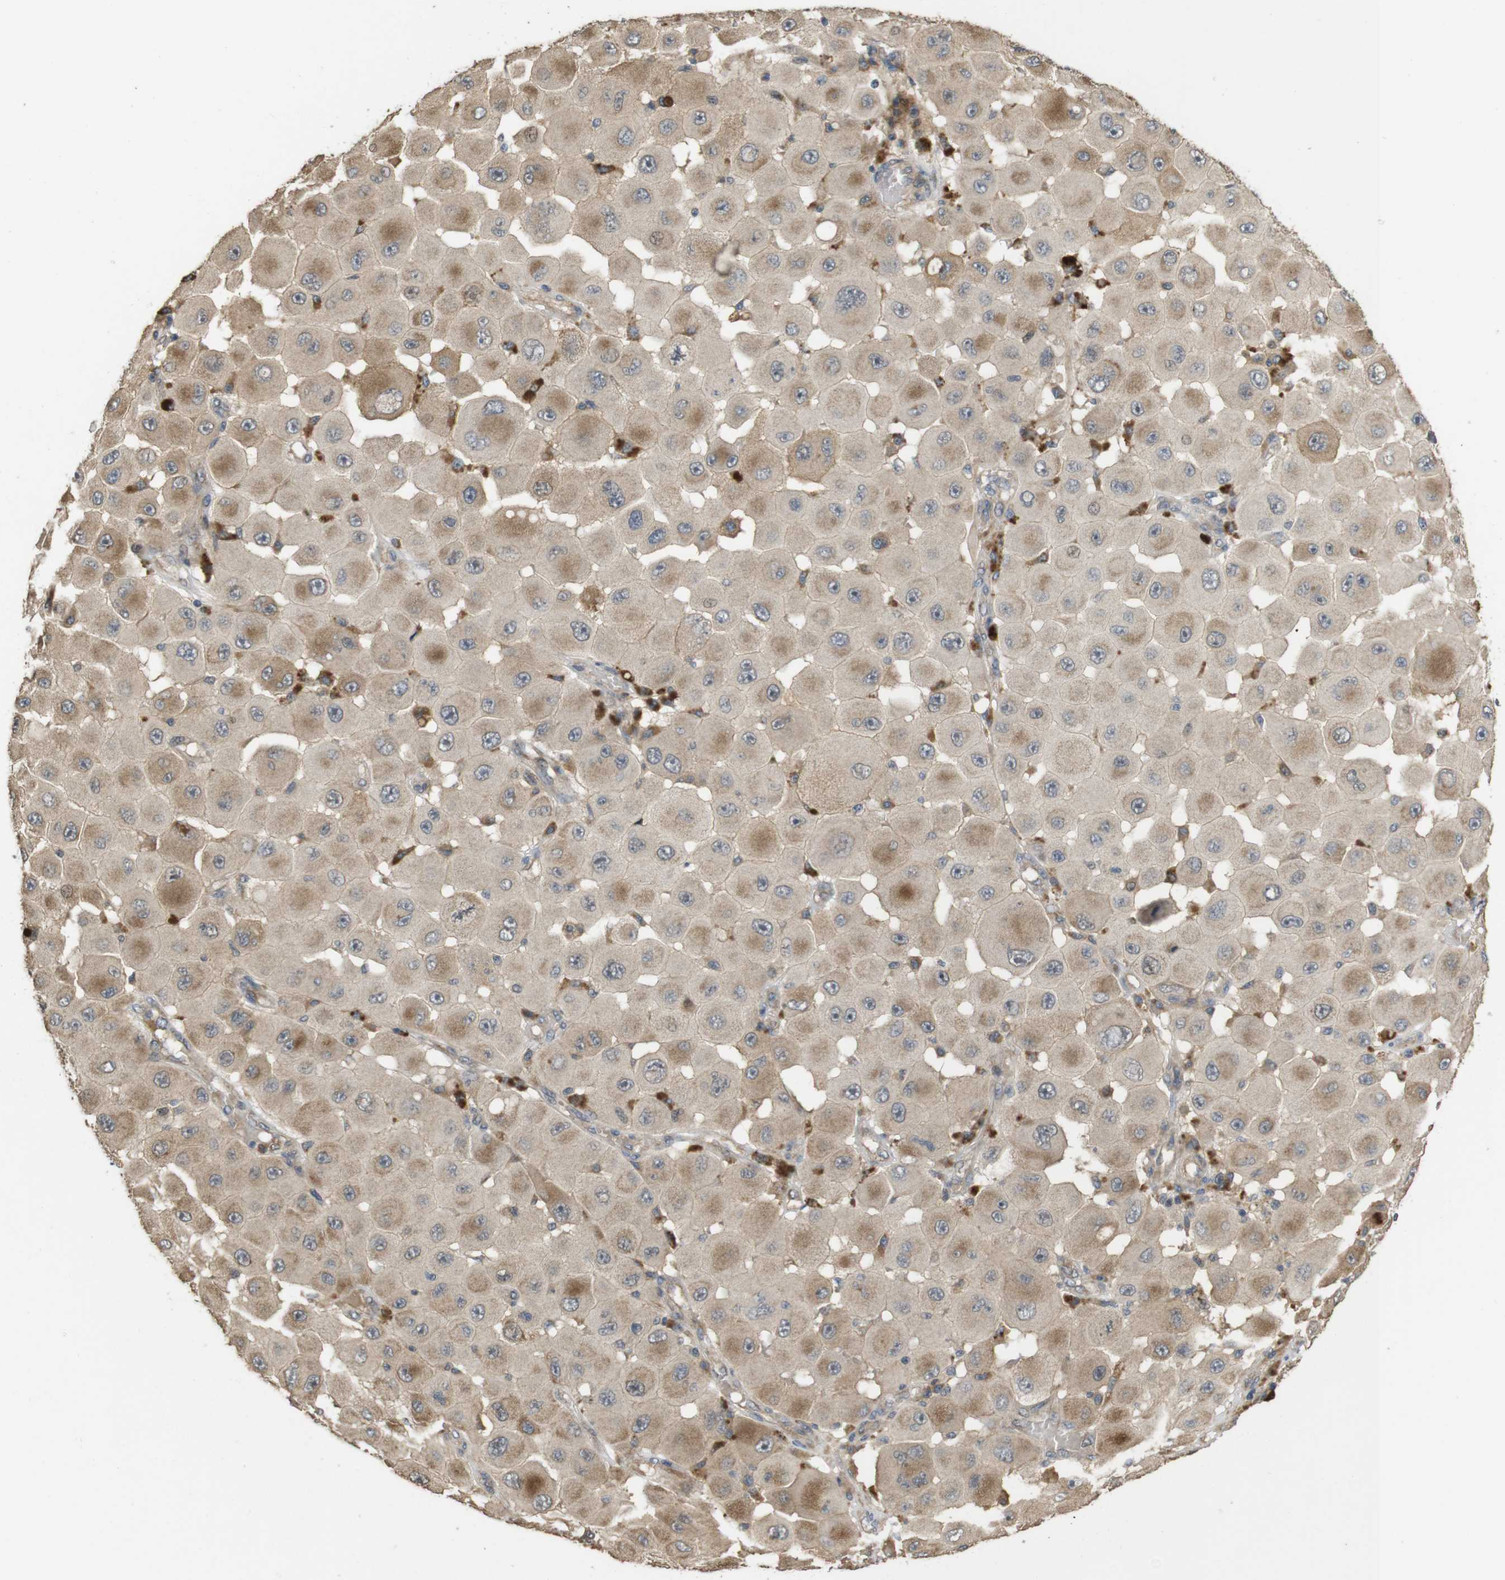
{"staining": {"intensity": "moderate", "quantity": ">75%", "location": "cytoplasmic/membranous"}, "tissue": "melanoma", "cell_type": "Tumor cells", "image_type": "cancer", "snomed": [{"axis": "morphology", "description": "Malignant melanoma, NOS"}, {"axis": "topography", "description": "Skin"}], "caption": "Melanoma tissue demonstrates moderate cytoplasmic/membranous positivity in approximately >75% of tumor cells", "gene": "PCDHB10", "patient": {"sex": "female", "age": 81}}